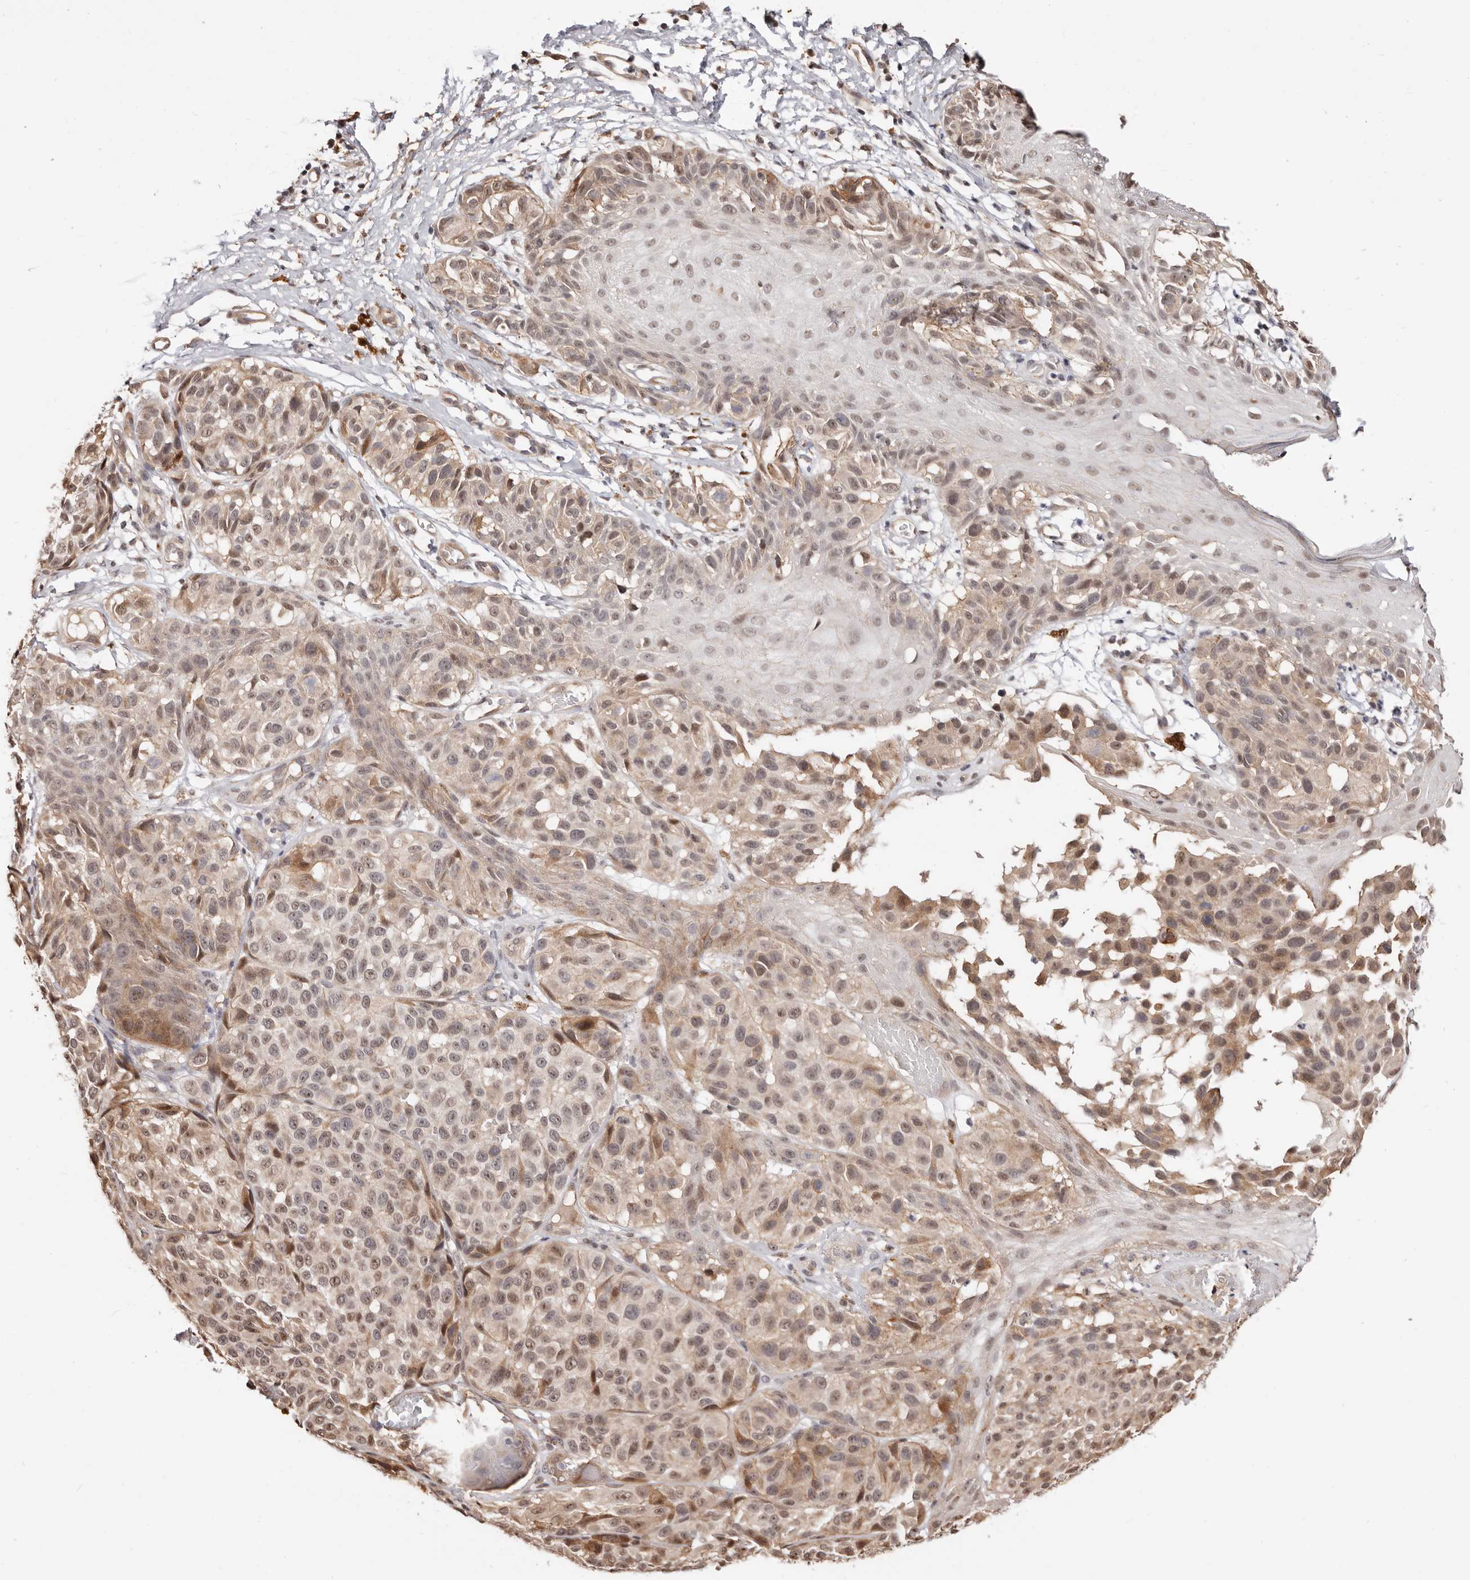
{"staining": {"intensity": "moderate", "quantity": ">75%", "location": "cytoplasmic/membranous,nuclear"}, "tissue": "melanoma", "cell_type": "Tumor cells", "image_type": "cancer", "snomed": [{"axis": "morphology", "description": "Malignant melanoma, NOS"}, {"axis": "topography", "description": "Skin"}], "caption": "Immunohistochemical staining of malignant melanoma shows moderate cytoplasmic/membranous and nuclear protein staining in approximately >75% of tumor cells.", "gene": "TRIP13", "patient": {"sex": "male", "age": 83}}